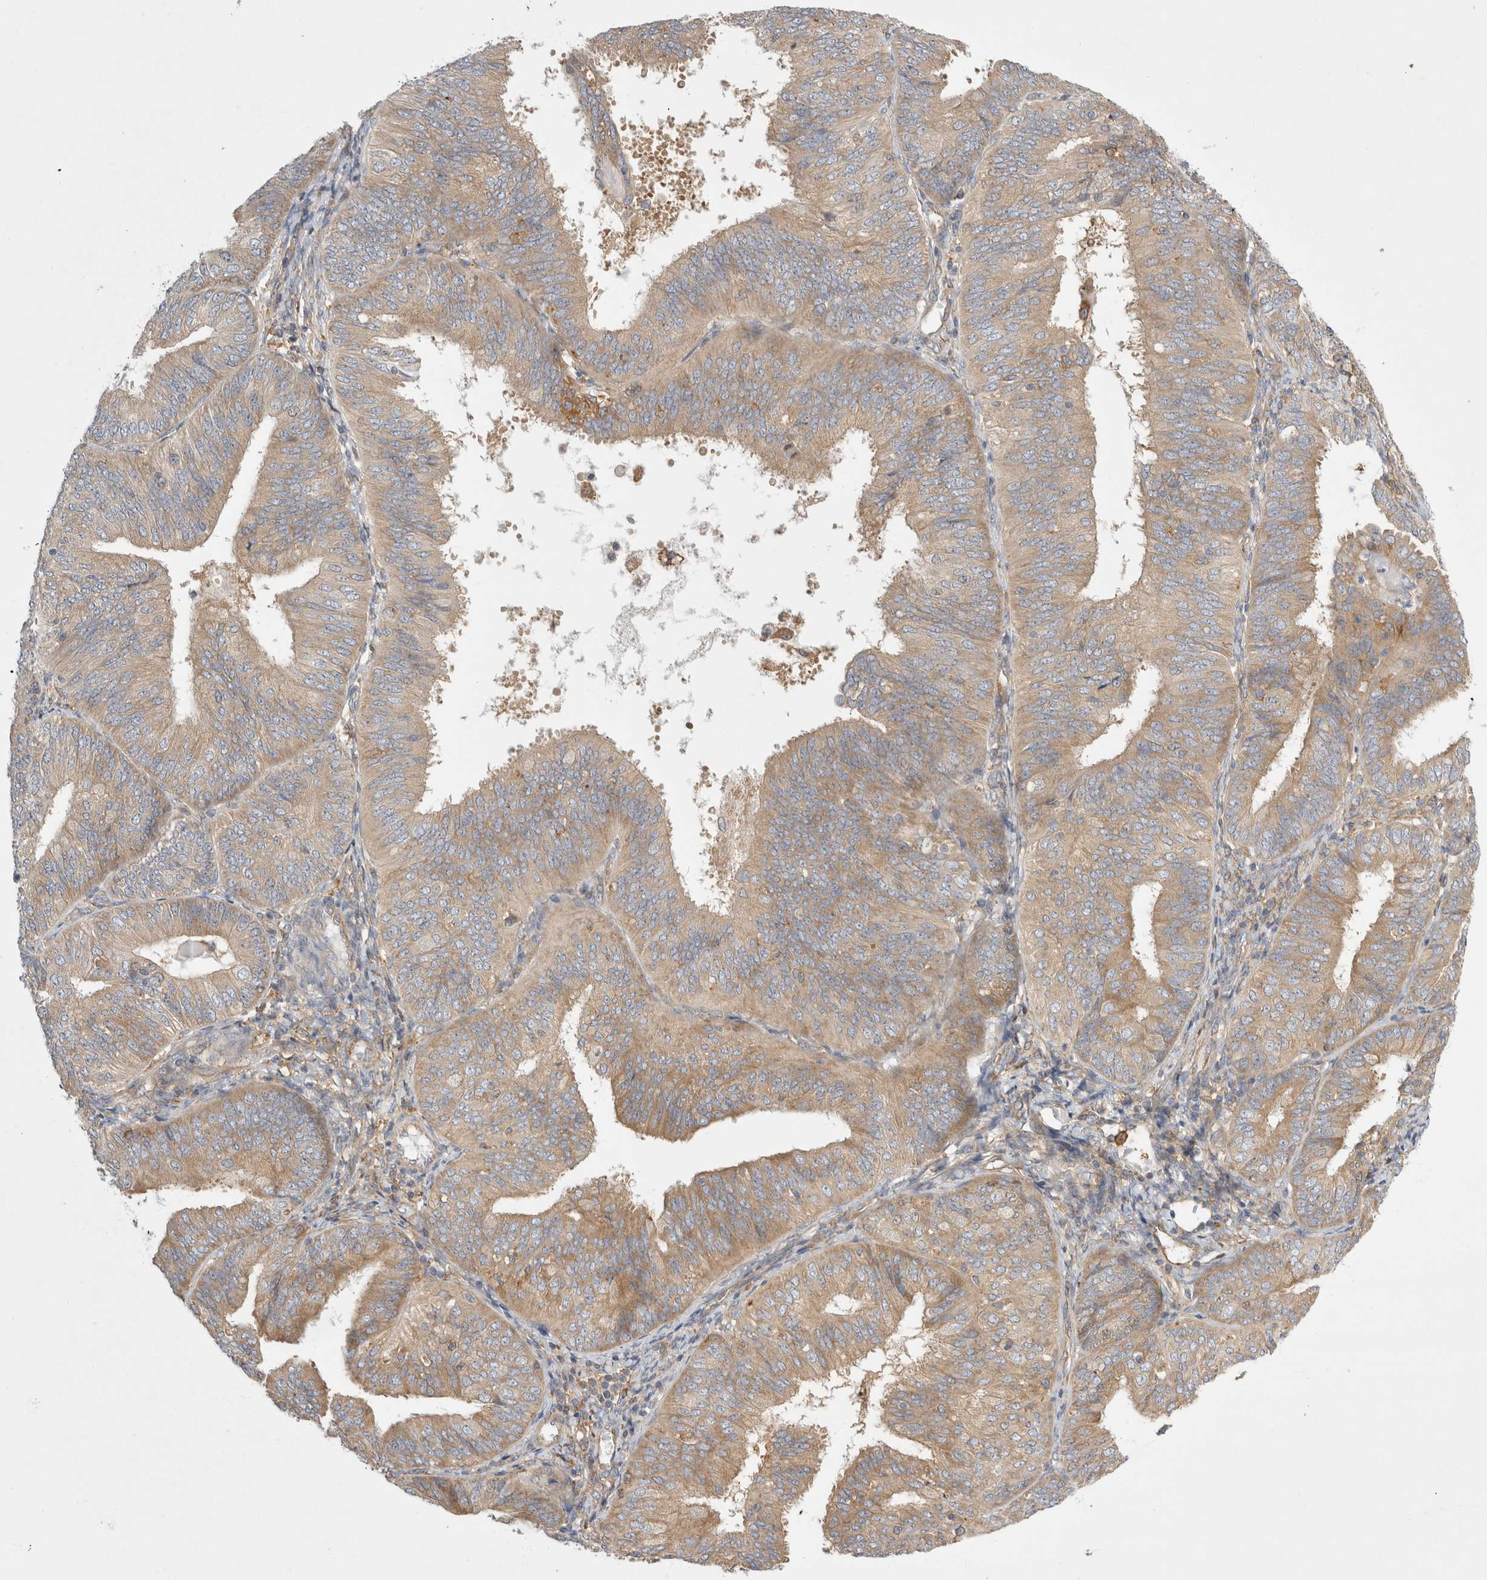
{"staining": {"intensity": "moderate", "quantity": ">75%", "location": "cytoplasmic/membranous"}, "tissue": "endometrial cancer", "cell_type": "Tumor cells", "image_type": "cancer", "snomed": [{"axis": "morphology", "description": "Adenocarcinoma, NOS"}, {"axis": "topography", "description": "Endometrium"}], "caption": "Immunohistochemistry (IHC) micrograph of human endometrial adenocarcinoma stained for a protein (brown), which displays medium levels of moderate cytoplasmic/membranous positivity in approximately >75% of tumor cells.", "gene": "CDCA7L", "patient": {"sex": "female", "age": 58}}